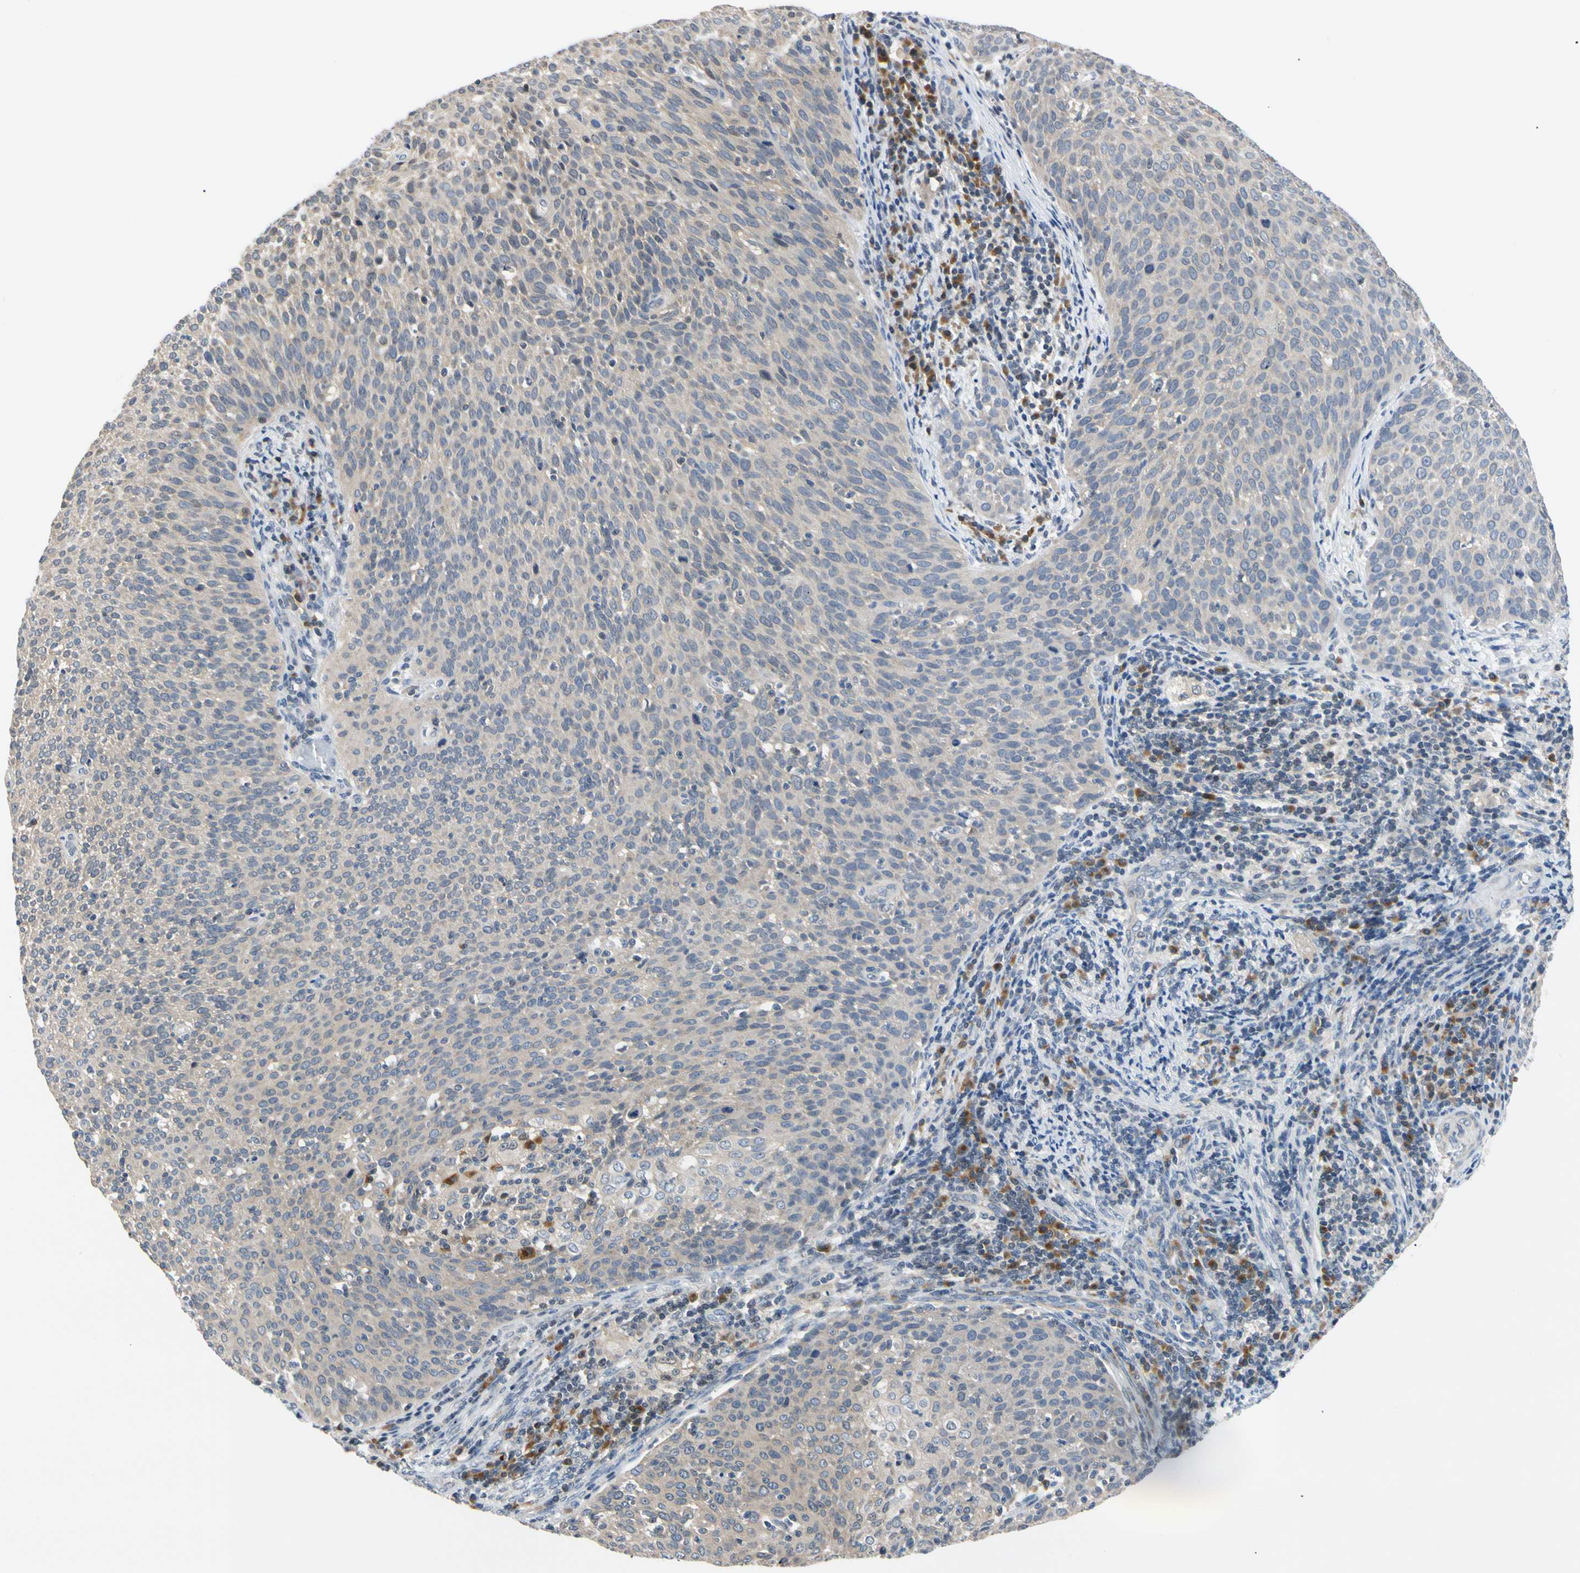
{"staining": {"intensity": "weak", "quantity": "<25%", "location": "cytoplasmic/membranous"}, "tissue": "cervical cancer", "cell_type": "Tumor cells", "image_type": "cancer", "snomed": [{"axis": "morphology", "description": "Squamous cell carcinoma, NOS"}, {"axis": "topography", "description": "Cervix"}], "caption": "There is no significant expression in tumor cells of cervical squamous cell carcinoma.", "gene": "SEC23B", "patient": {"sex": "female", "age": 38}}